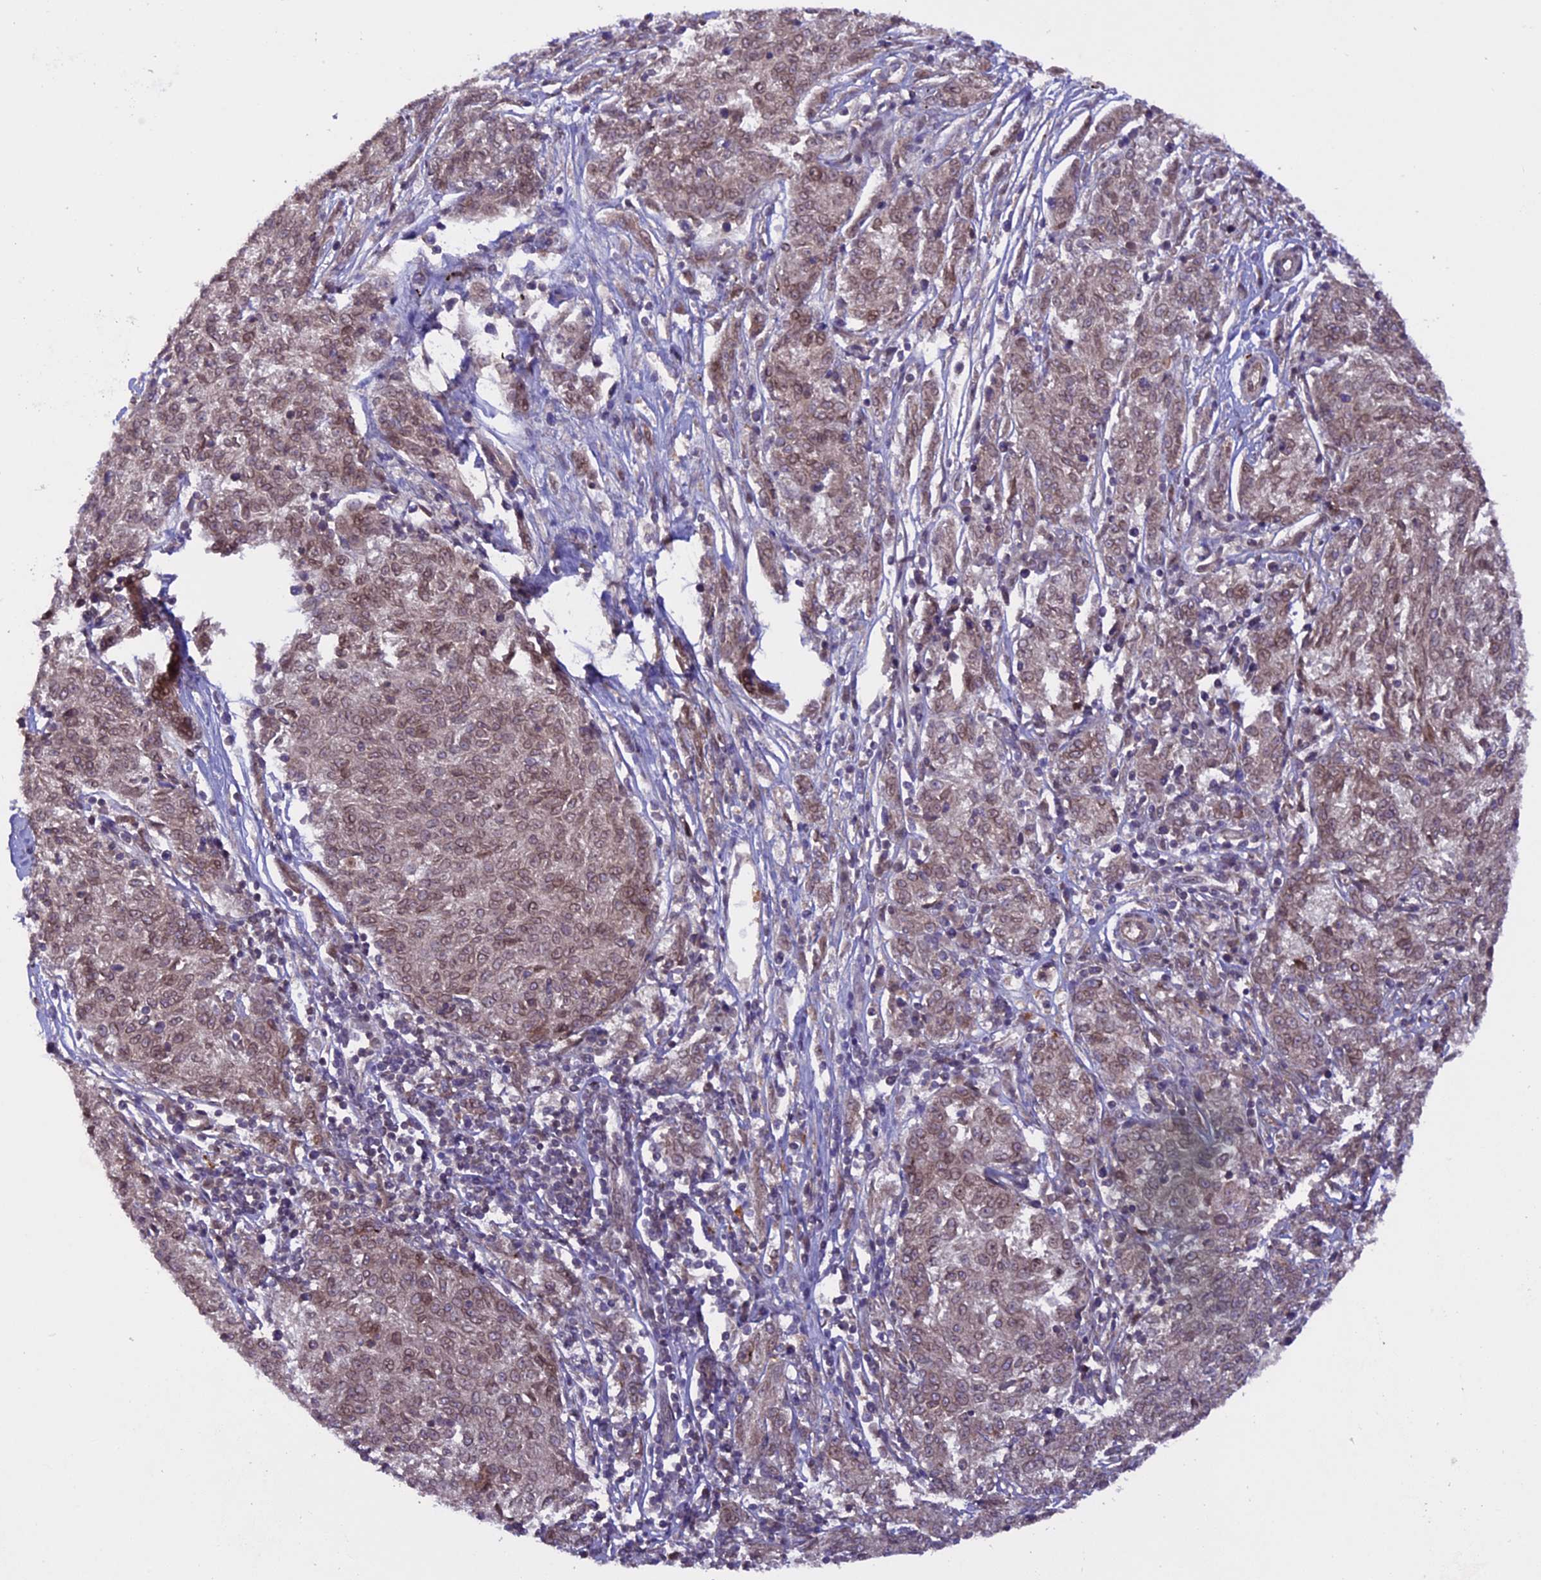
{"staining": {"intensity": "weak", "quantity": ">75%", "location": "cytoplasmic/membranous,nuclear"}, "tissue": "melanoma", "cell_type": "Tumor cells", "image_type": "cancer", "snomed": [{"axis": "morphology", "description": "Malignant melanoma, NOS"}, {"axis": "topography", "description": "Skin"}], "caption": "Brown immunohistochemical staining in melanoma demonstrates weak cytoplasmic/membranous and nuclear staining in approximately >75% of tumor cells.", "gene": "CCDC125", "patient": {"sex": "female", "age": 72}}